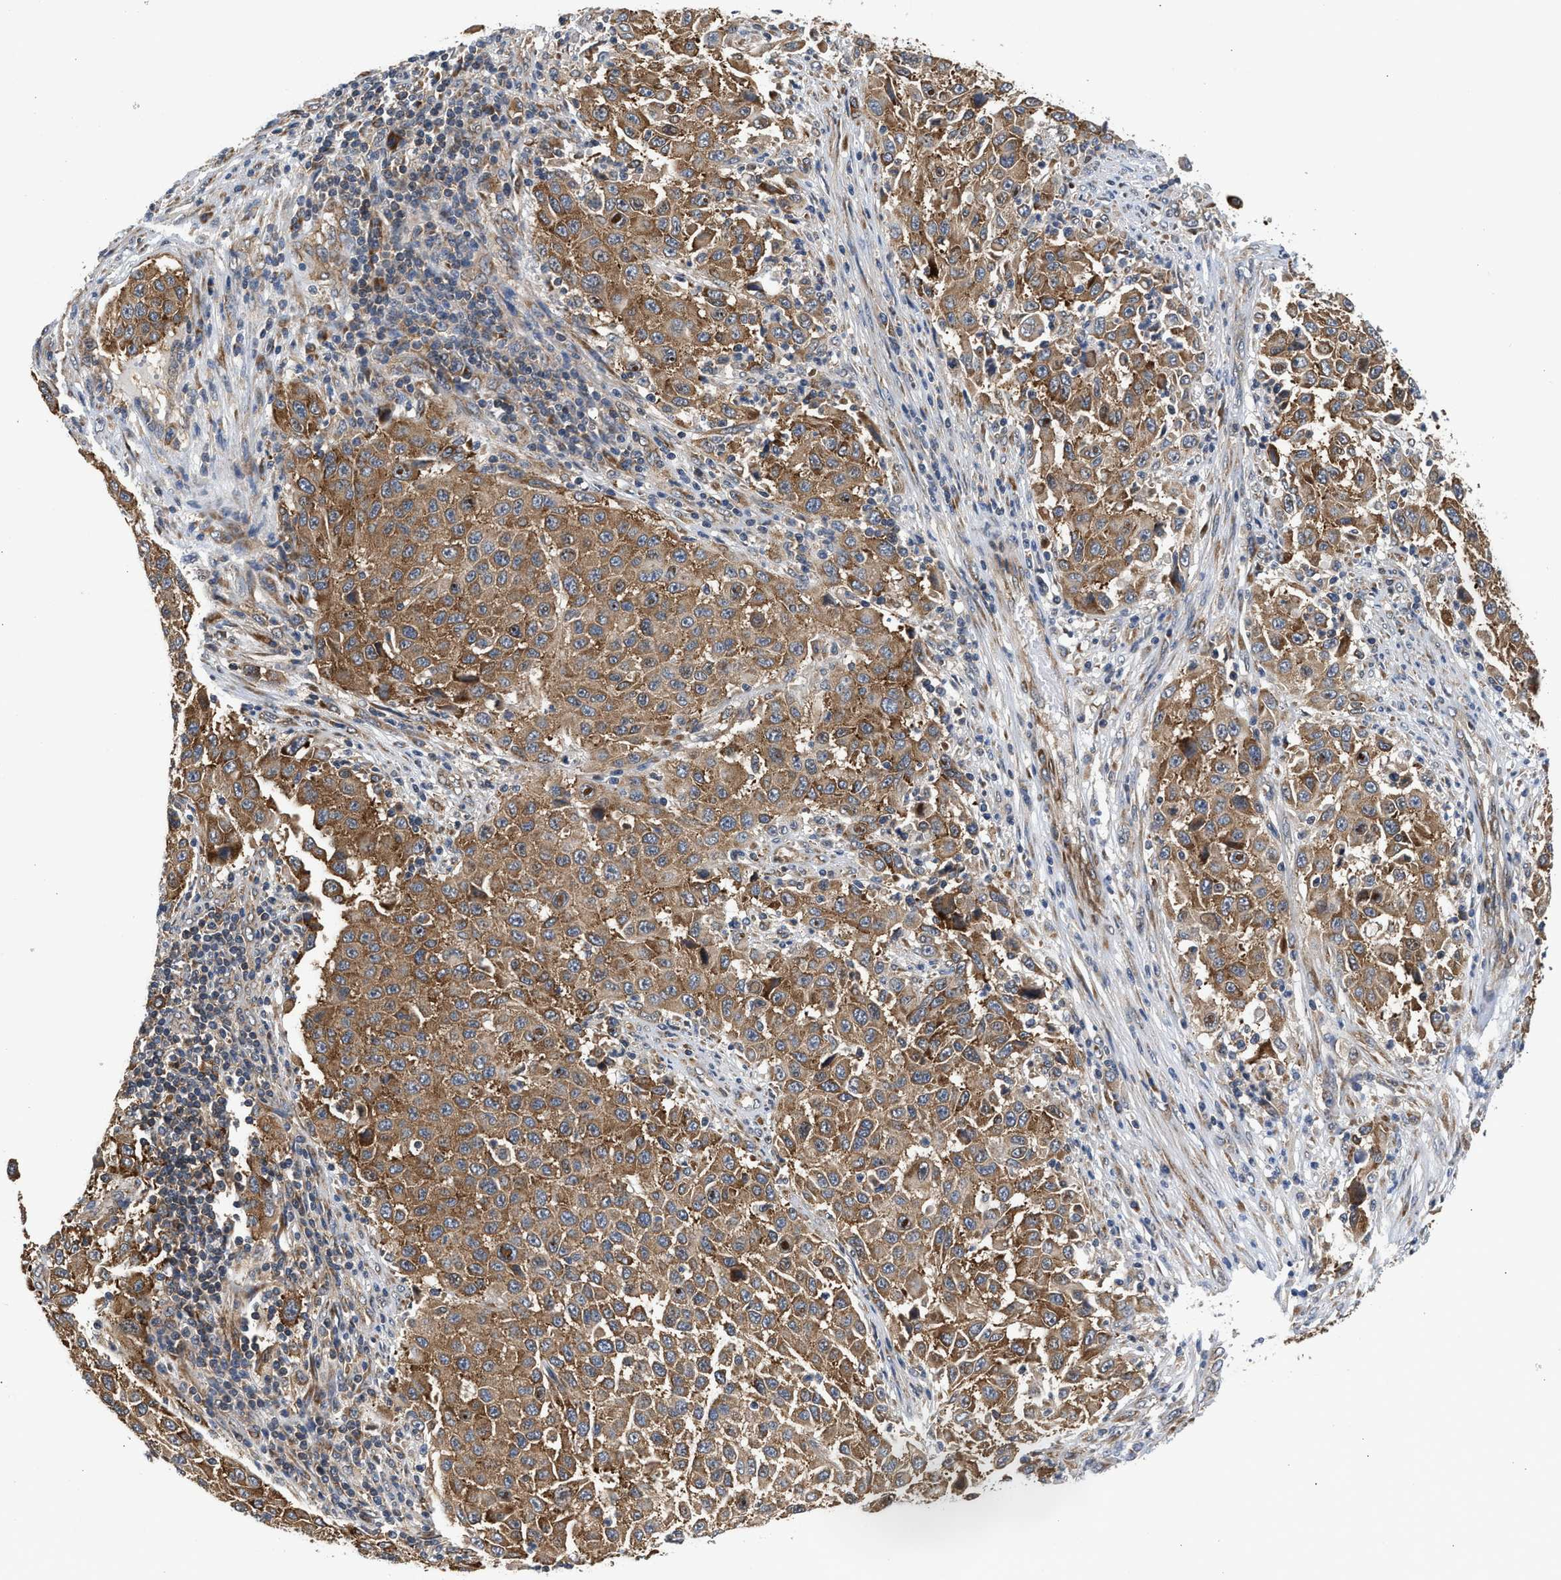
{"staining": {"intensity": "moderate", "quantity": ">75%", "location": "cytoplasmic/membranous"}, "tissue": "melanoma", "cell_type": "Tumor cells", "image_type": "cancer", "snomed": [{"axis": "morphology", "description": "Malignant melanoma, Metastatic site"}, {"axis": "topography", "description": "Lymph node"}], "caption": "A brown stain shows moderate cytoplasmic/membranous positivity of a protein in human malignant melanoma (metastatic site) tumor cells.", "gene": "POLG2", "patient": {"sex": "male", "age": 61}}